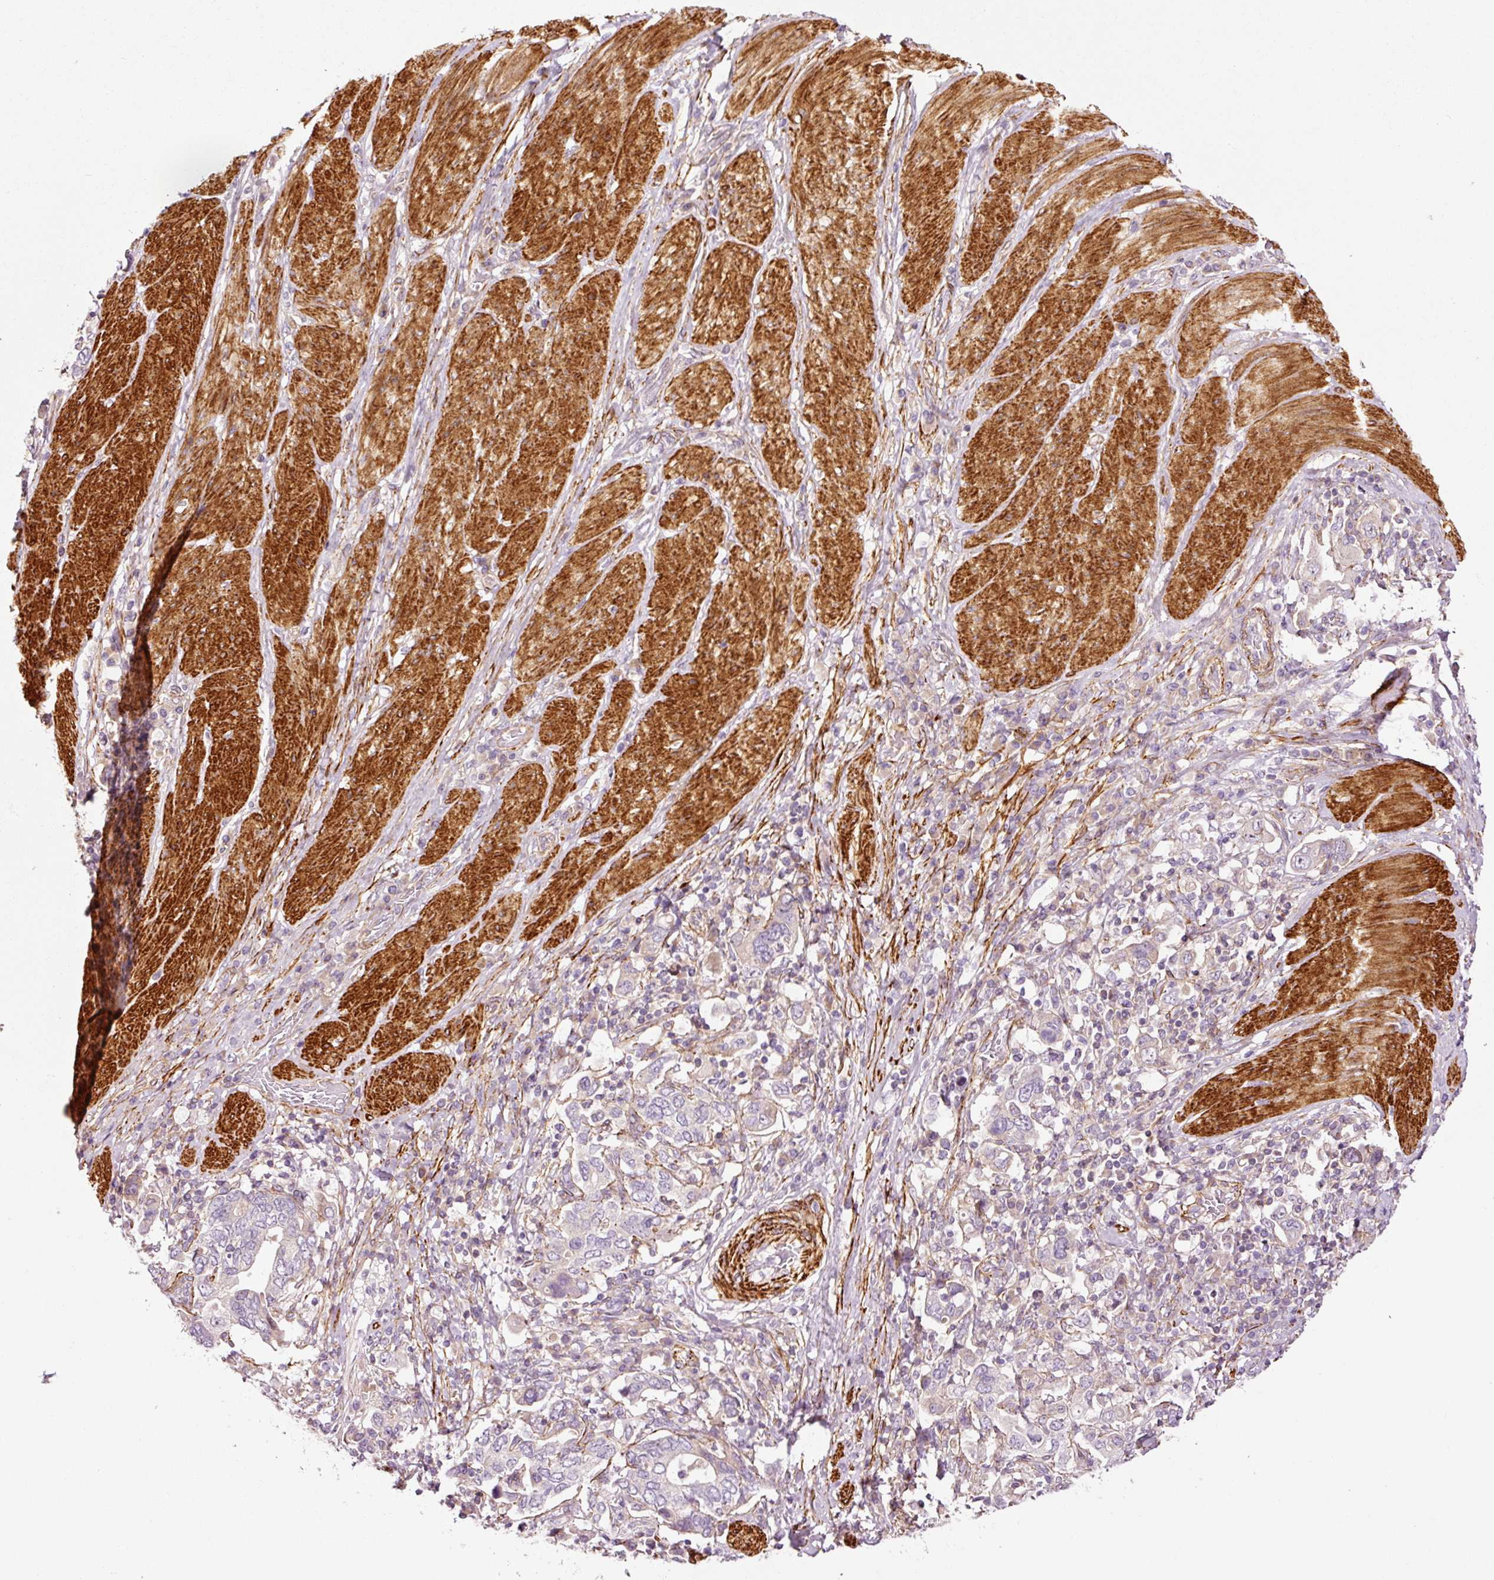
{"staining": {"intensity": "negative", "quantity": "none", "location": "none"}, "tissue": "stomach cancer", "cell_type": "Tumor cells", "image_type": "cancer", "snomed": [{"axis": "morphology", "description": "Adenocarcinoma, NOS"}, {"axis": "topography", "description": "Stomach, upper"}, {"axis": "topography", "description": "Stomach"}], "caption": "Immunohistochemistry micrograph of neoplastic tissue: stomach adenocarcinoma stained with DAB exhibits no significant protein expression in tumor cells.", "gene": "ANKRD20A1", "patient": {"sex": "male", "age": 62}}